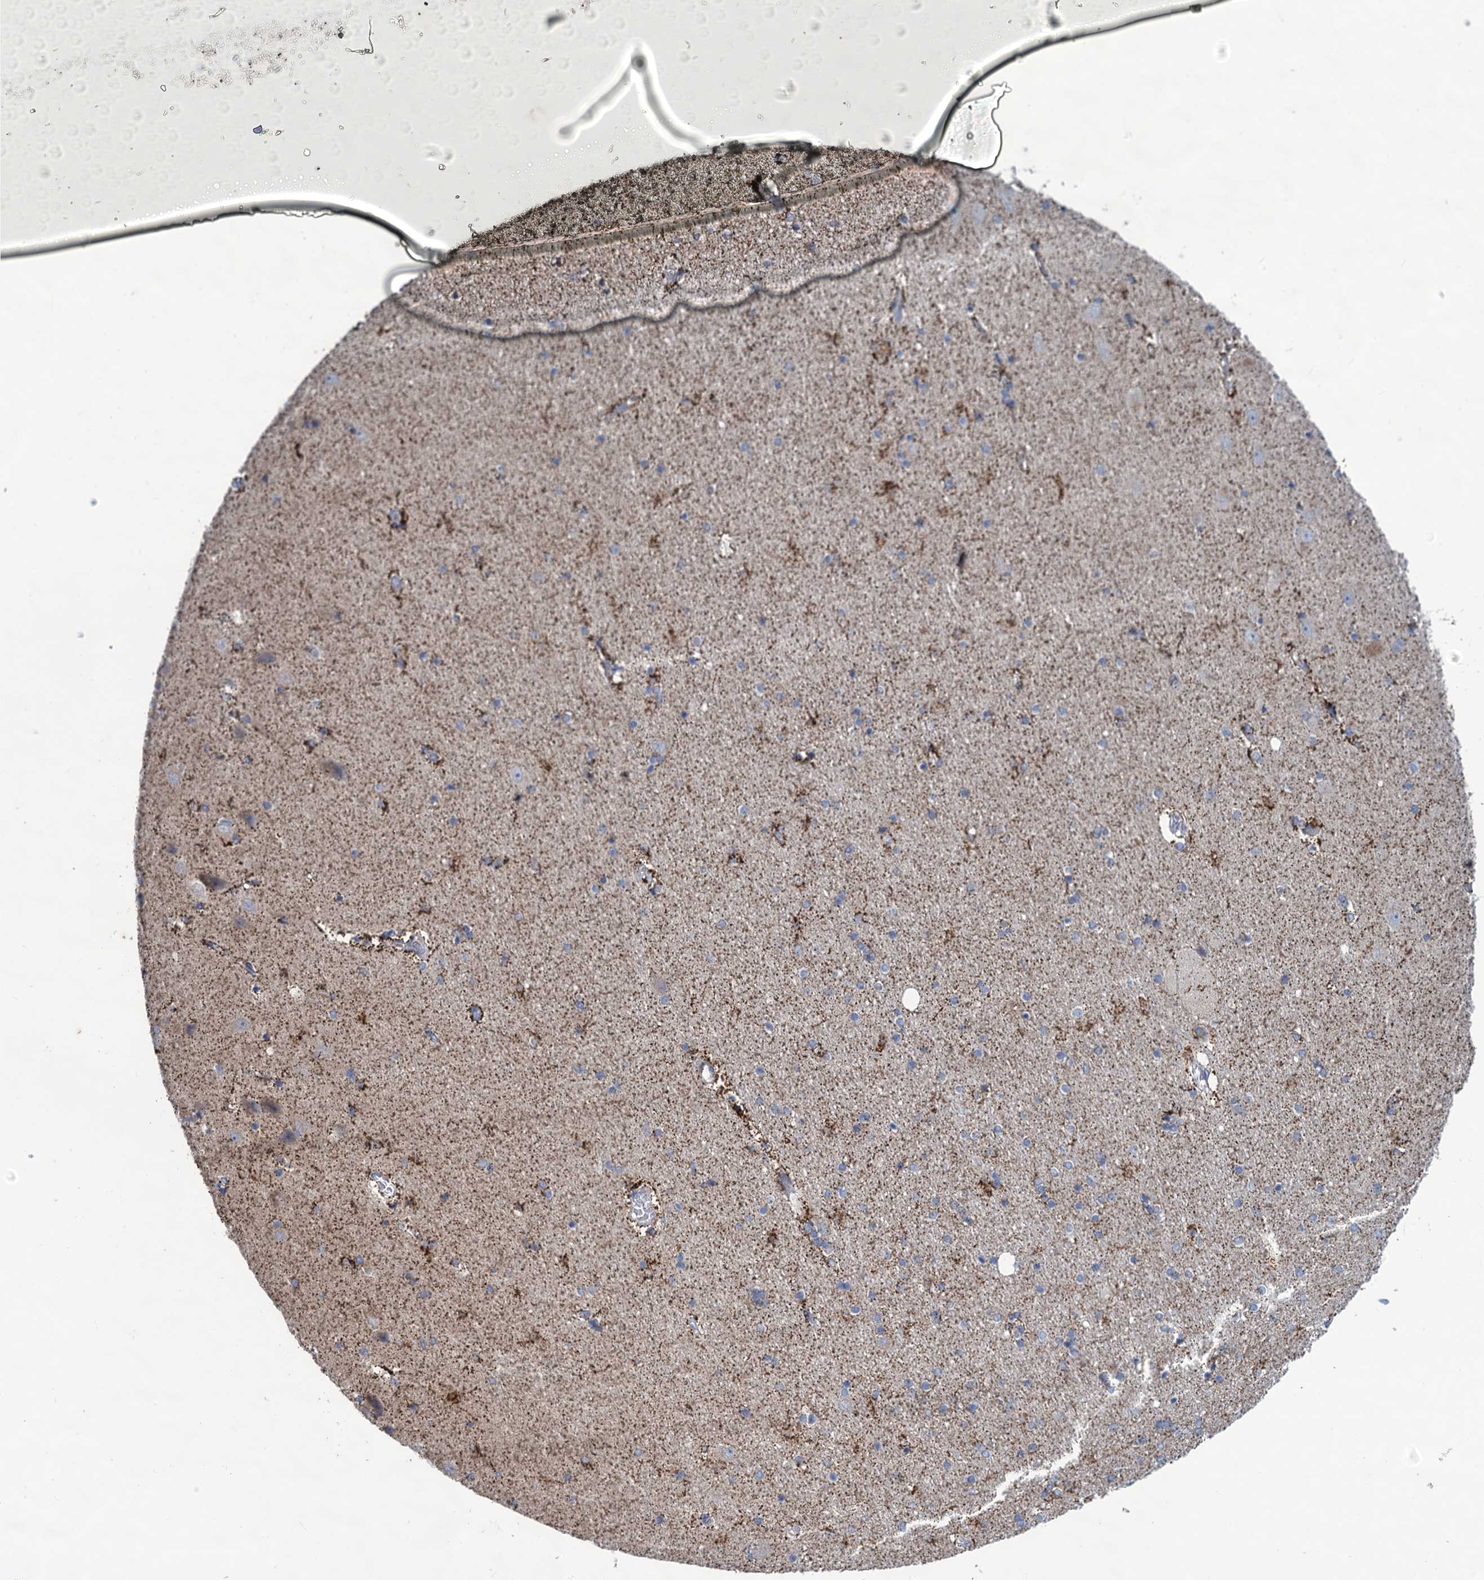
{"staining": {"intensity": "weak", "quantity": "<25%", "location": "cytoplasmic/membranous"}, "tissue": "hippocampus", "cell_type": "Glial cells", "image_type": "normal", "snomed": [{"axis": "morphology", "description": "Normal tissue, NOS"}, {"axis": "topography", "description": "Hippocampus"}], "caption": "This is an IHC photomicrograph of normal human hippocampus. There is no staining in glial cells.", "gene": "ANKS3", "patient": {"sex": "female", "age": 54}}